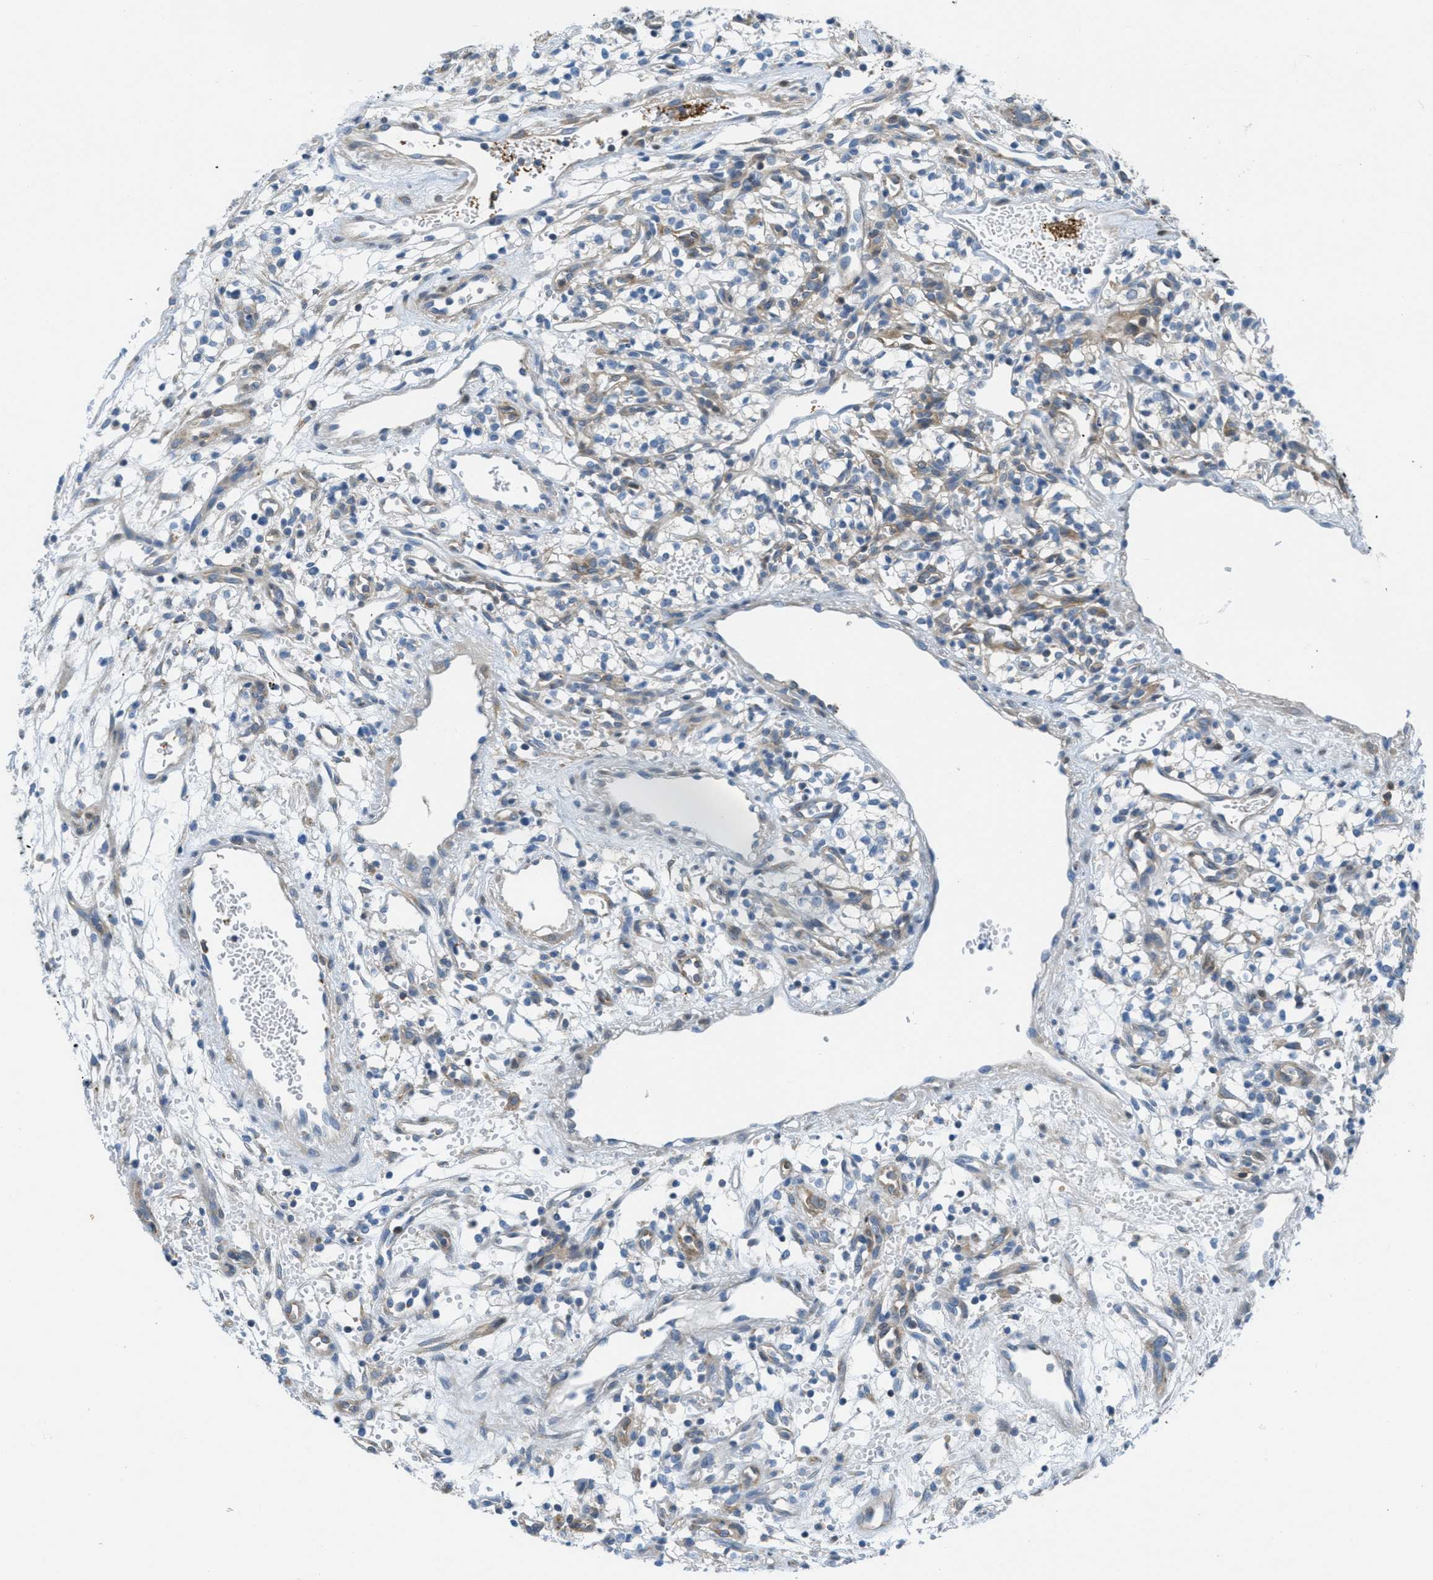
{"staining": {"intensity": "weak", "quantity": "<25%", "location": "cytoplasmic/membranous"}, "tissue": "renal cancer", "cell_type": "Tumor cells", "image_type": "cancer", "snomed": [{"axis": "morphology", "description": "Adenocarcinoma, NOS"}, {"axis": "topography", "description": "Kidney"}], "caption": "Tumor cells show no significant staining in adenocarcinoma (renal). (DAB immunohistochemistry (IHC) visualized using brightfield microscopy, high magnification).", "gene": "MAPRE2", "patient": {"sex": "male", "age": 59}}